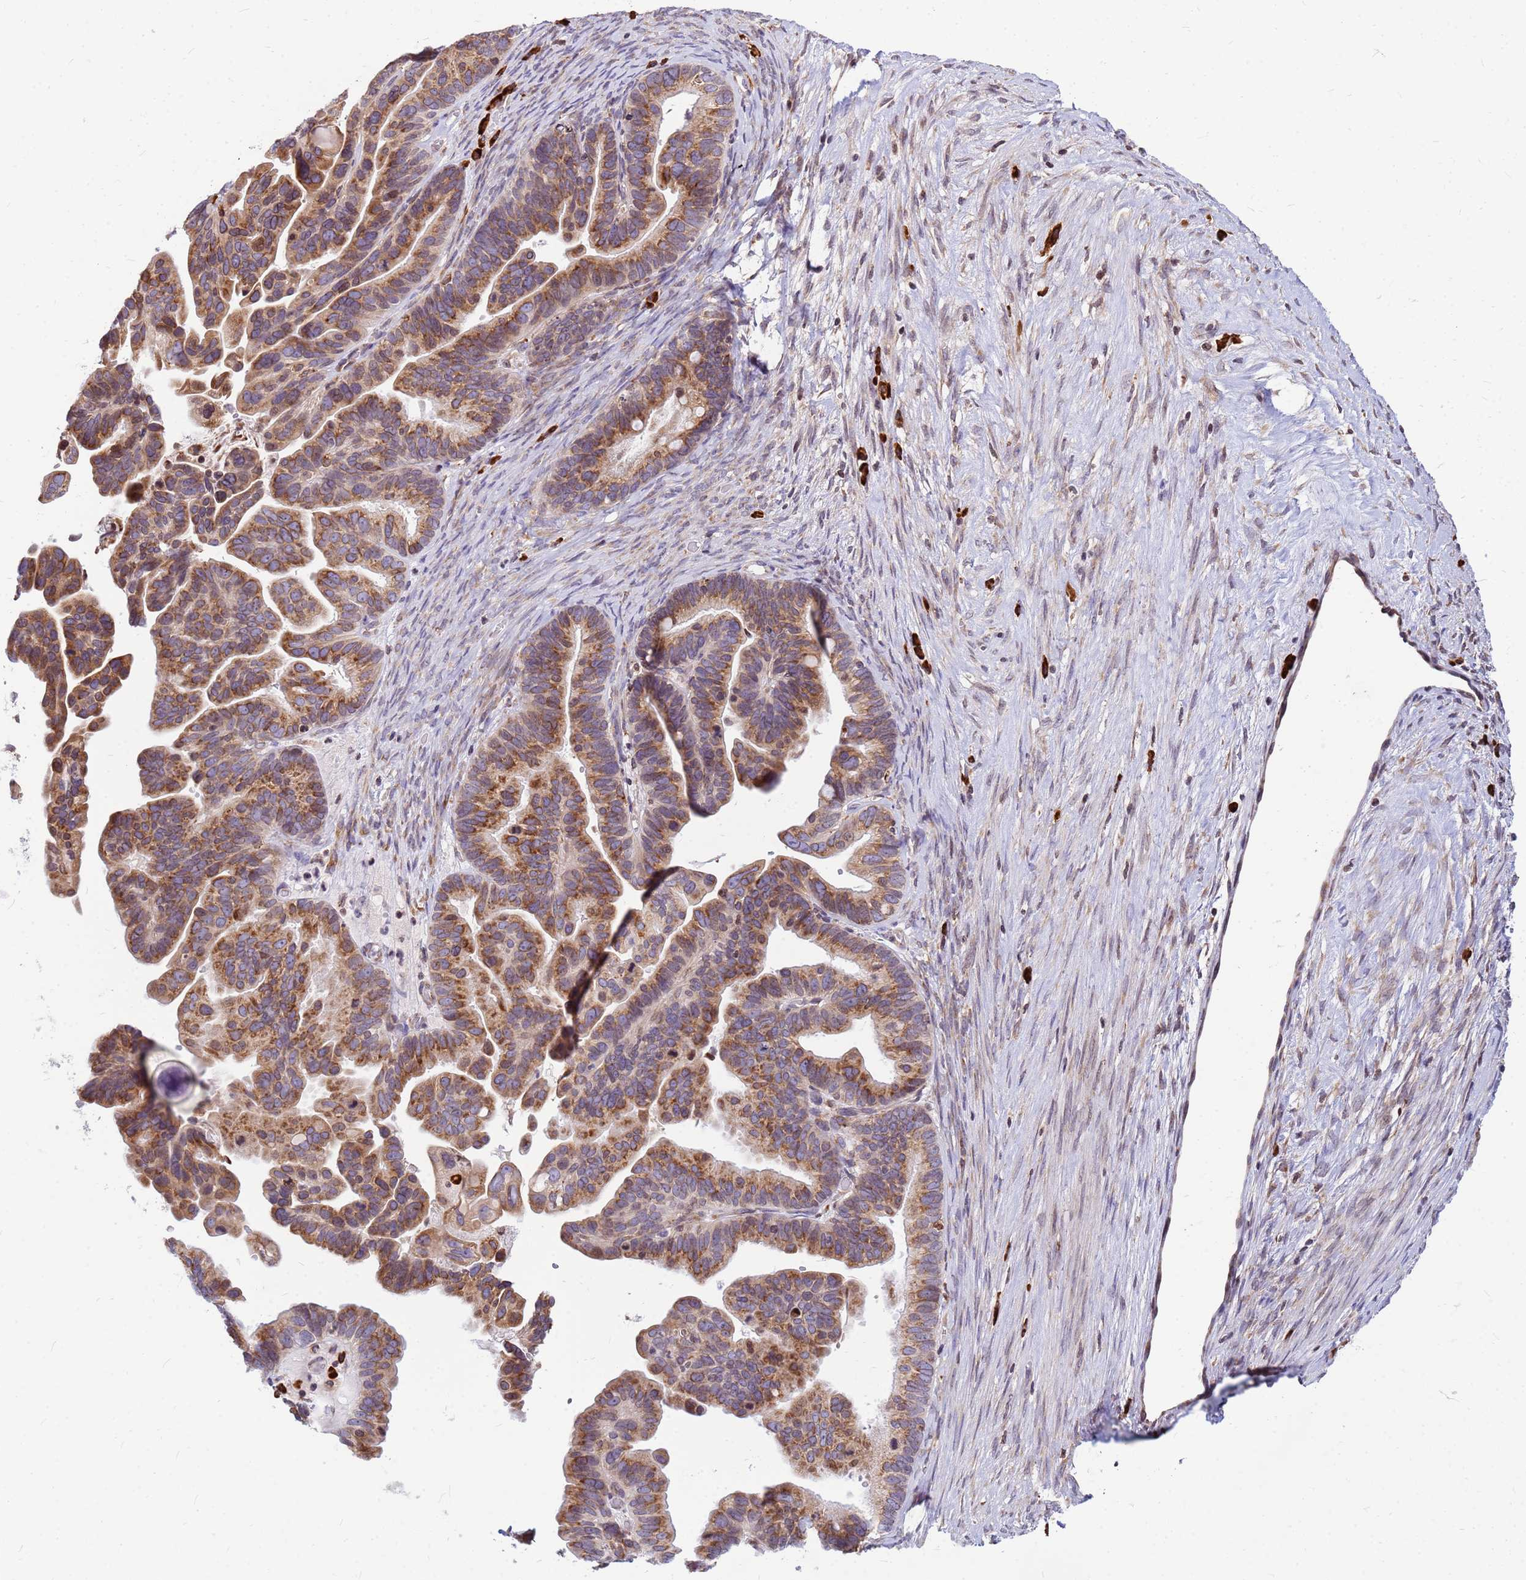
{"staining": {"intensity": "moderate", "quantity": ">75%", "location": "cytoplasmic/membranous"}, "tissue": "ovarian cancer", "cell_type": "Tumor cells", "image_type": "cancer", "snomed": [{"axis": "morphology", "description": "Cystadenocarcinoma, serous, NOS"}, {"axis": "topography", "description": "Ovary"}], "caption": "IHC image of ovarian serous cystadenocarcinoma stained for a protein (brown), which exhibits medium levels of moderate cytoplasmic/membranous positivity in approximately >75% of tumor cells.", "gene": "SSR4", "patient": {"sex": "female", "age": 56}}